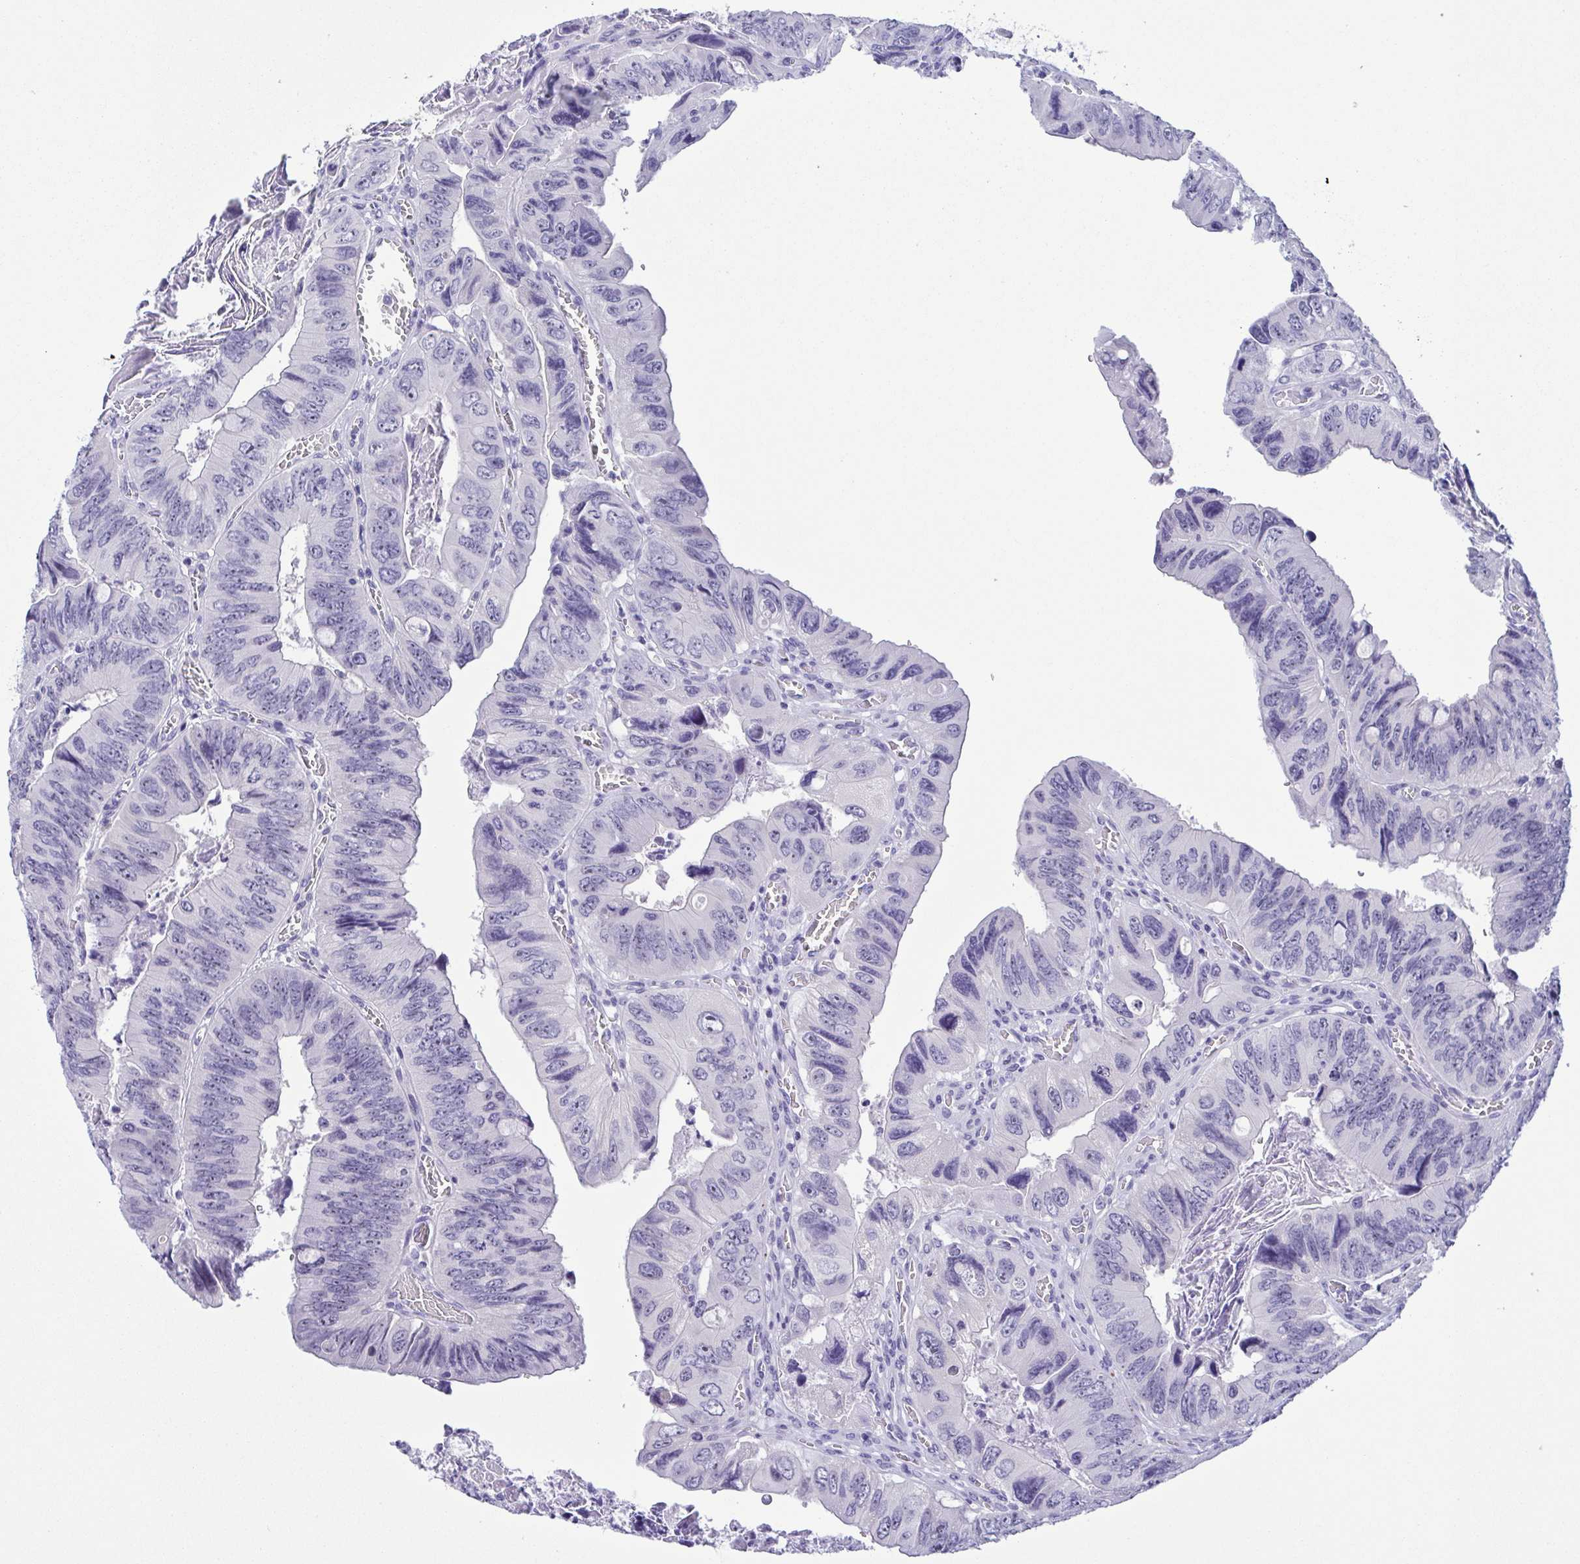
{"staining": {"intensity": "negative", "quantity": "none", "location": "none"}, "tissue": "colorectal cancer", "cell_type": "Tumor cells", "image_type": "cancer", "snomed": [{"axis": "morphology", "description": "Adenocarcinoma, NOS"}, {"axis": "topography", "description": "Colon"}], "caption": "High power microscopy micrograph of an IHC histopathology image of colorectal adenocarcinoma, revealing no significant positivity in tumor cells.", "gene": "MYL7", "patient": {"sex": "female", "age": 84}}